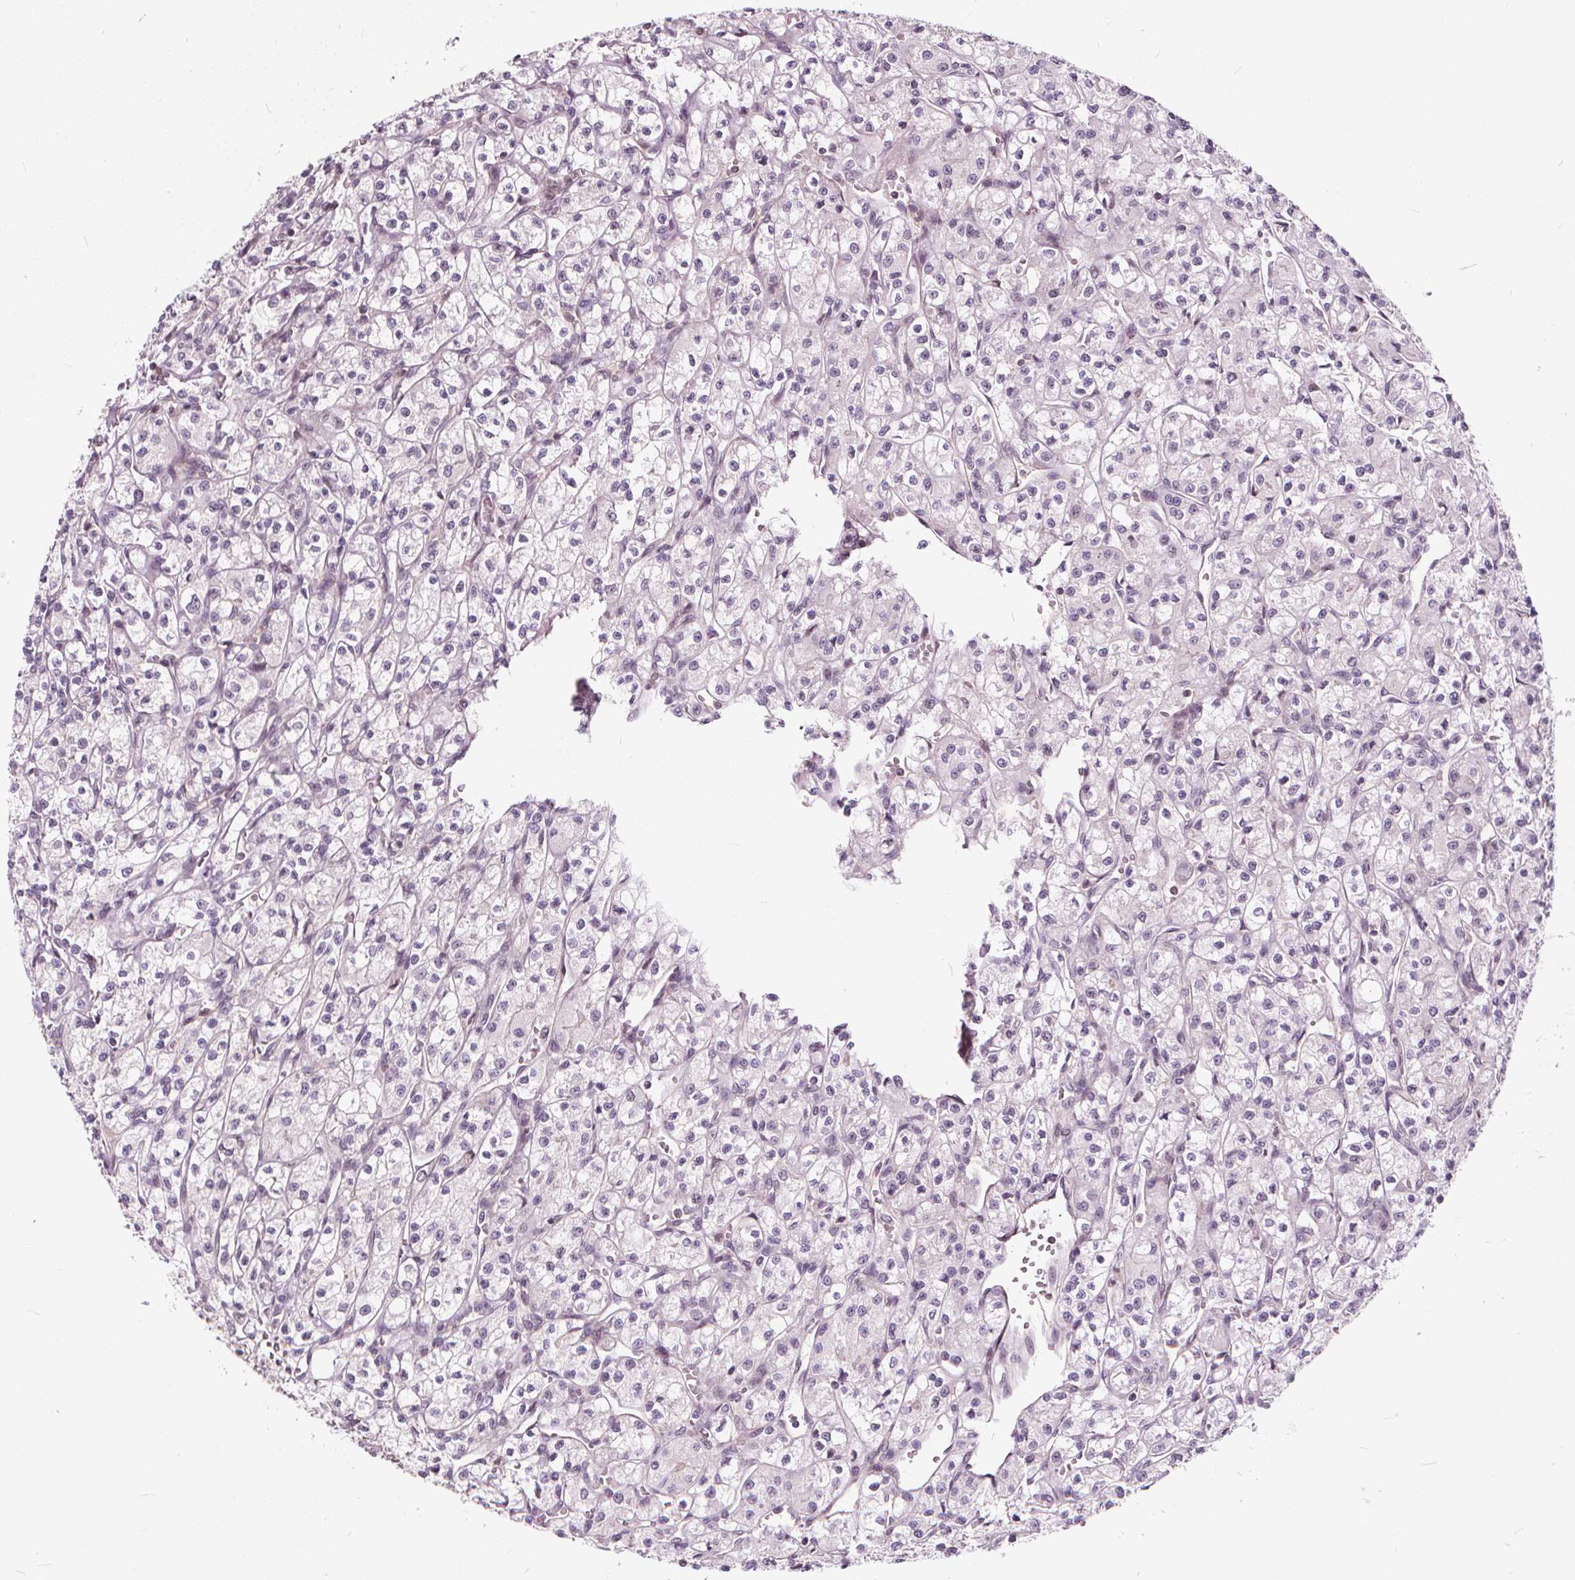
{"staining": {"intensity": "negative", "quantity": "none", "location": "none"}, "tissue": "renal cancer", "cell_type": "Tumor cells", "image_type": "cancer", "snomed": [{"axis": "morphology", "description": "Adenocarcinoma, NOS"}, {"axis": "topography", "description": "Kidney"}], "caption": "Photomicrograph shows no protein expression in tumor cells of adenocarcinoma (renal) tissue.", "gene": "INPP5E", "patient": {"sex": "female", "age": 70}}